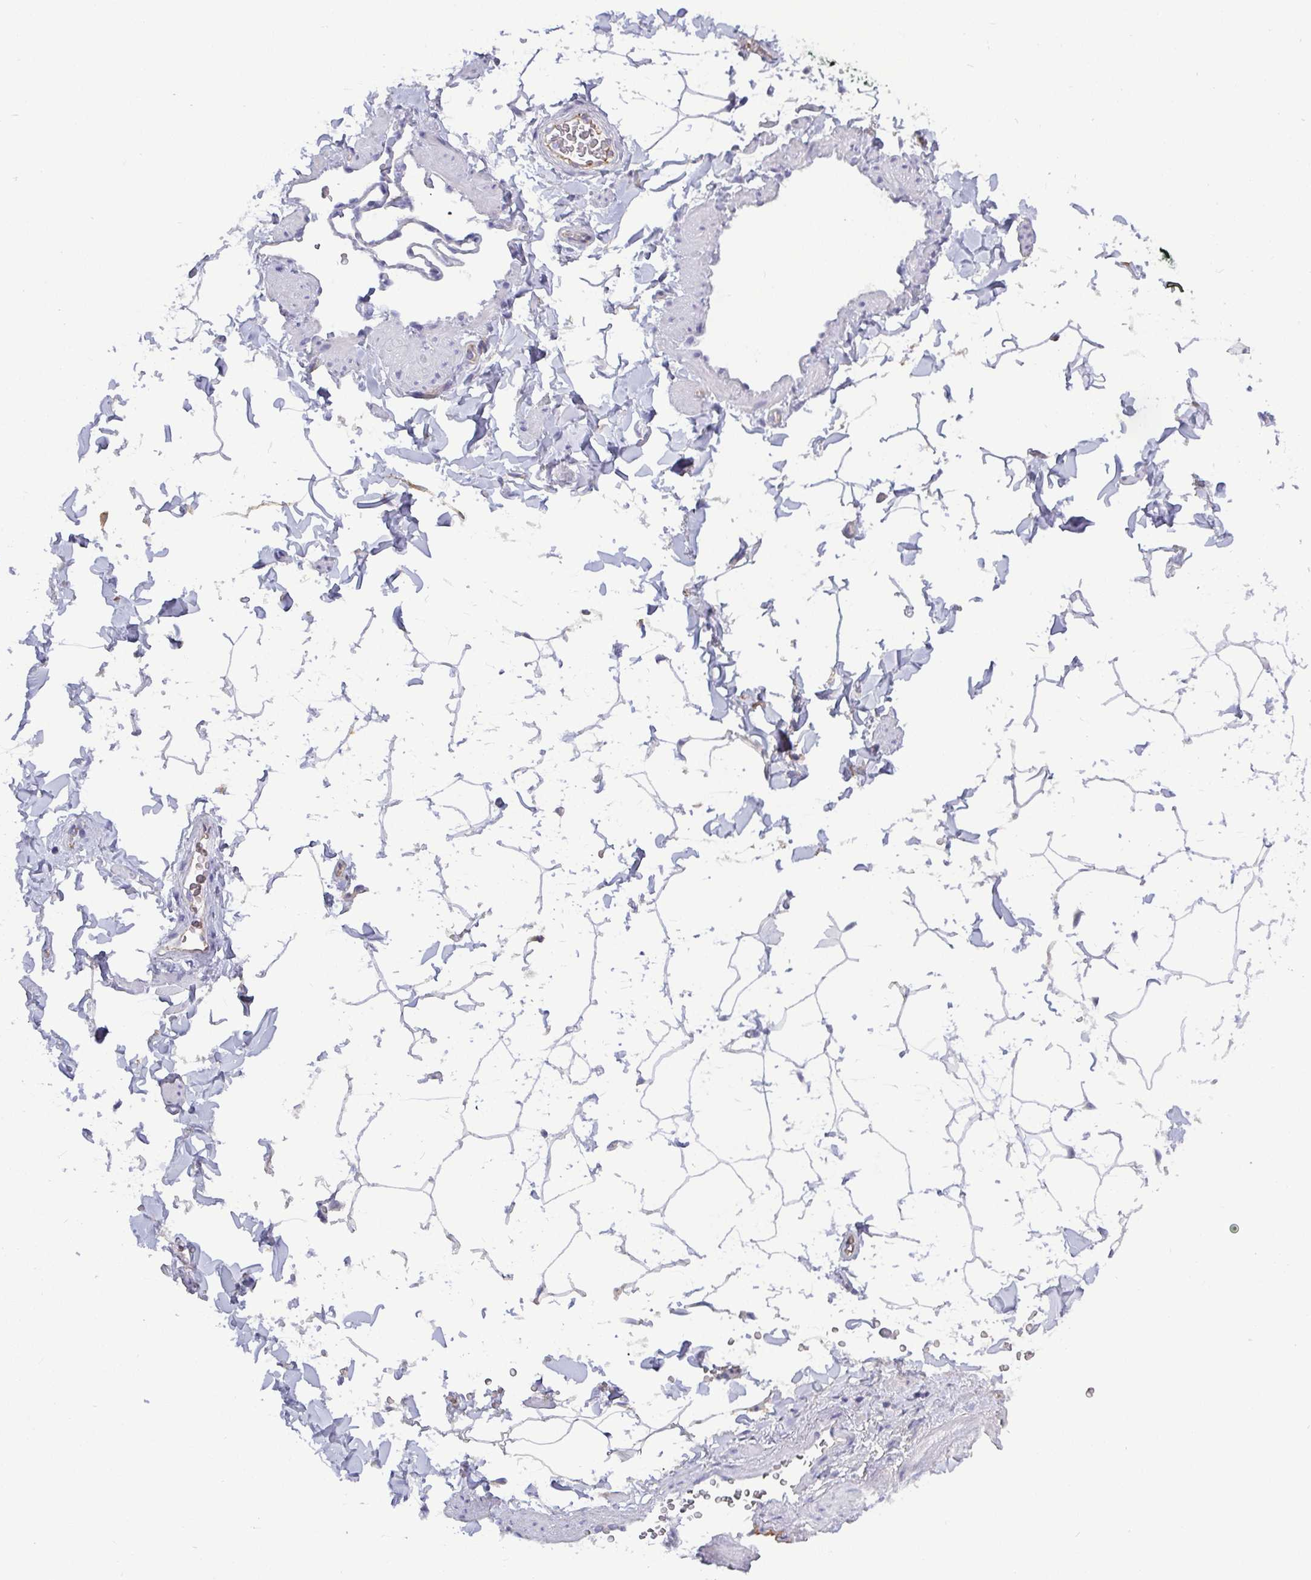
{"staining": {"intensity": "negative", "quantity": "none", "location": "none"}, "tissue": "adipose tissue", "cell_type": "Adipocytes", "image_type": "normal", "snomed": [{"axis": "morphology", "description": "Normal tissue, NOS"}, {"axis": "topography", "description": "Epididymis"}, {"axis": "topography", "description": "Peripheral nerve tissue"}], "caption": "Immunohistochemical staining of normal adipose tissue shows no significant expression in adipocytes. (Stains: DAB (3,3'-diaminobenzidine) IHC with hematoxylin counter stain, Microscopy: brightfield microscopy at high magnification).", "gene": "LIMA1", "patient": {"sex": "male", "age": 32}}